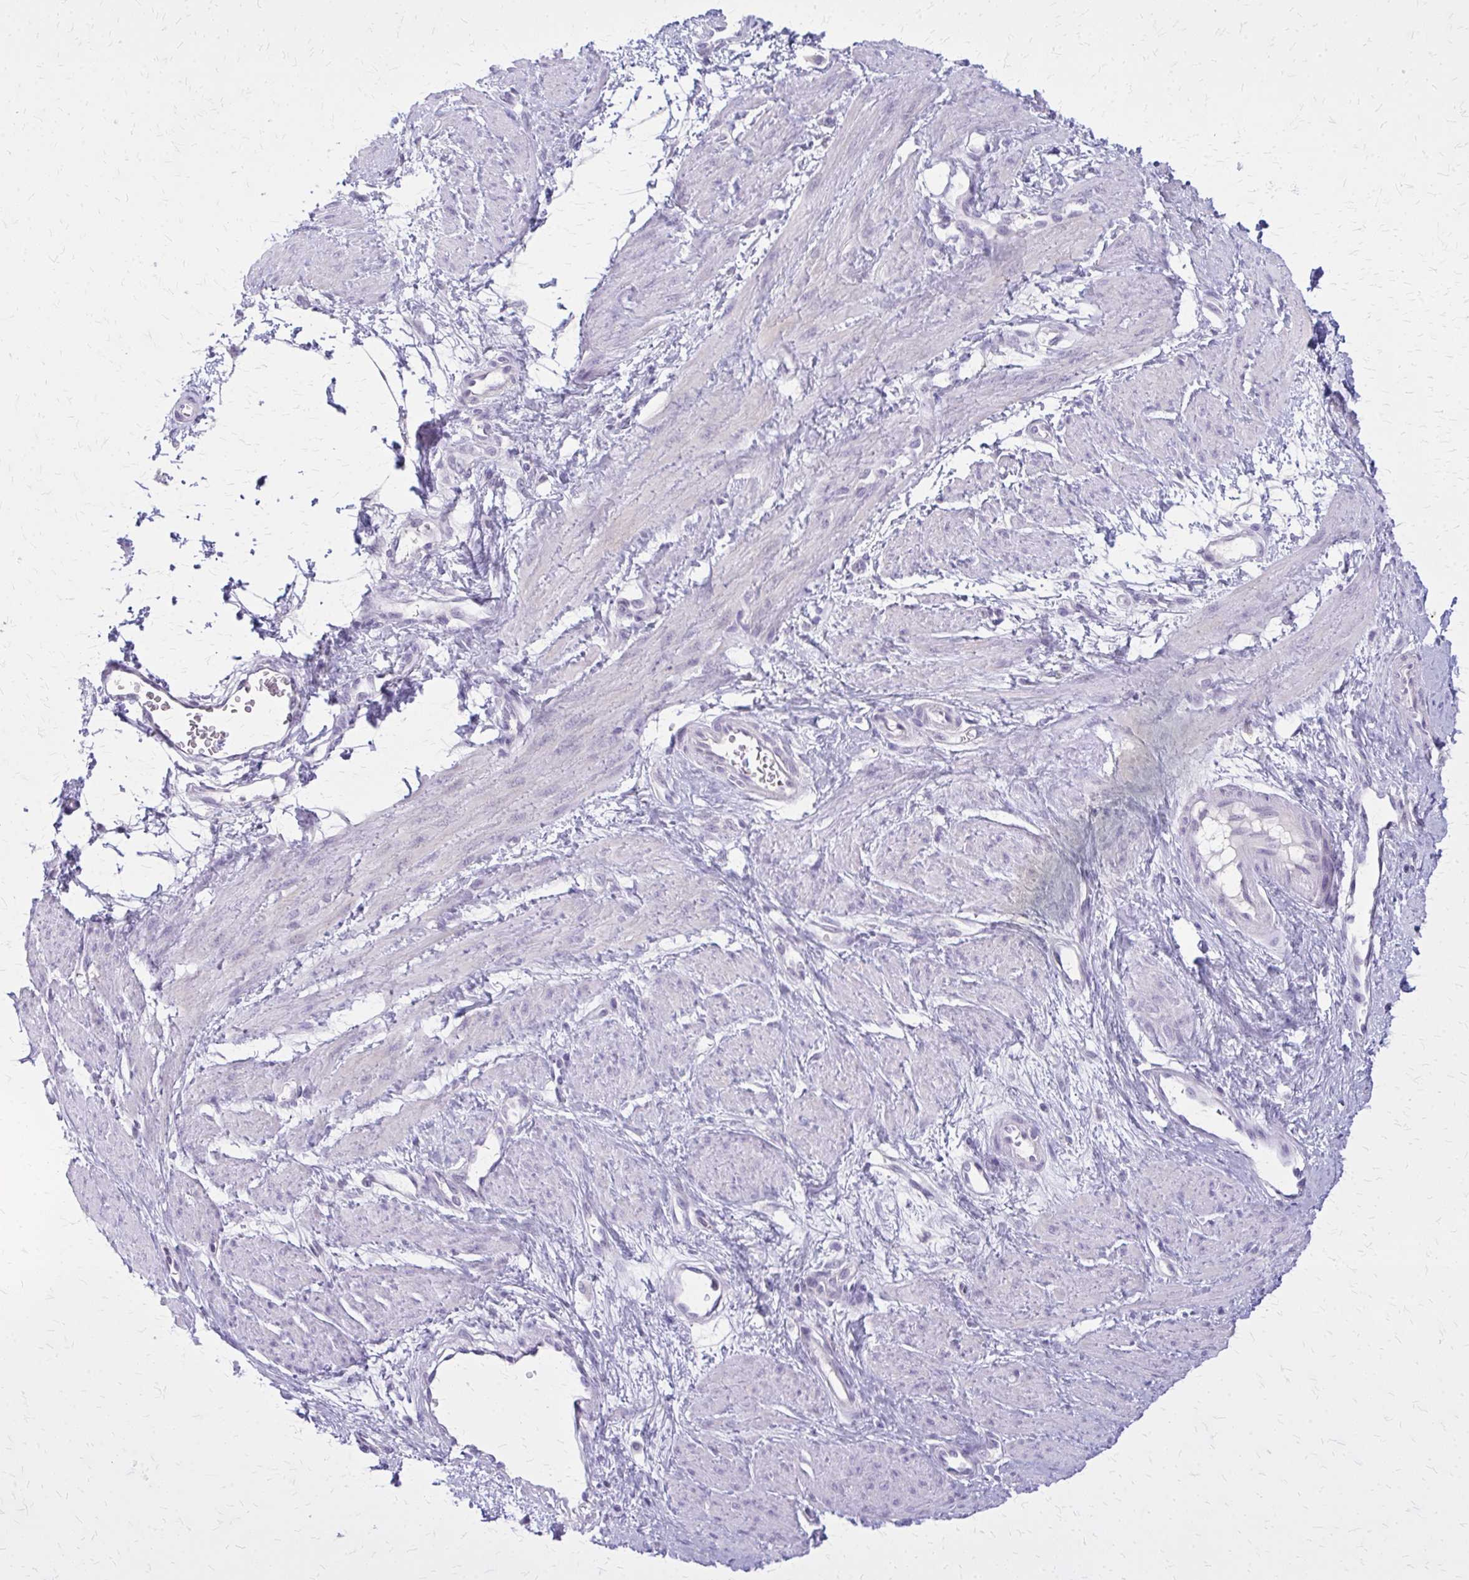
{"staining": {"intensity": "negative", "quantity": "none", "location": "none"}, "tissue": "smooth muscle", "cell_type": "Smooth muscle cells", "image_type": "normal", "snomed": [{"axis": "morphology", "description": "Normal tissue, NOS"}, {"axis": "topography", "description": "Smooth muscle"}, {"axis": "topography", "description": "Uterus"}], "caption": "Immunohistochemistry micrograph of benign smooth muscle: human smooth muscle stained with DAB displays no significant protein positivity in smooth muscle cells. (DAB (3,3'-diaminobenzidine) immunohistochemistry (IHC), high magnification).", "gene": "GLRX", "patient": {"sex": "female", "age": 39}}